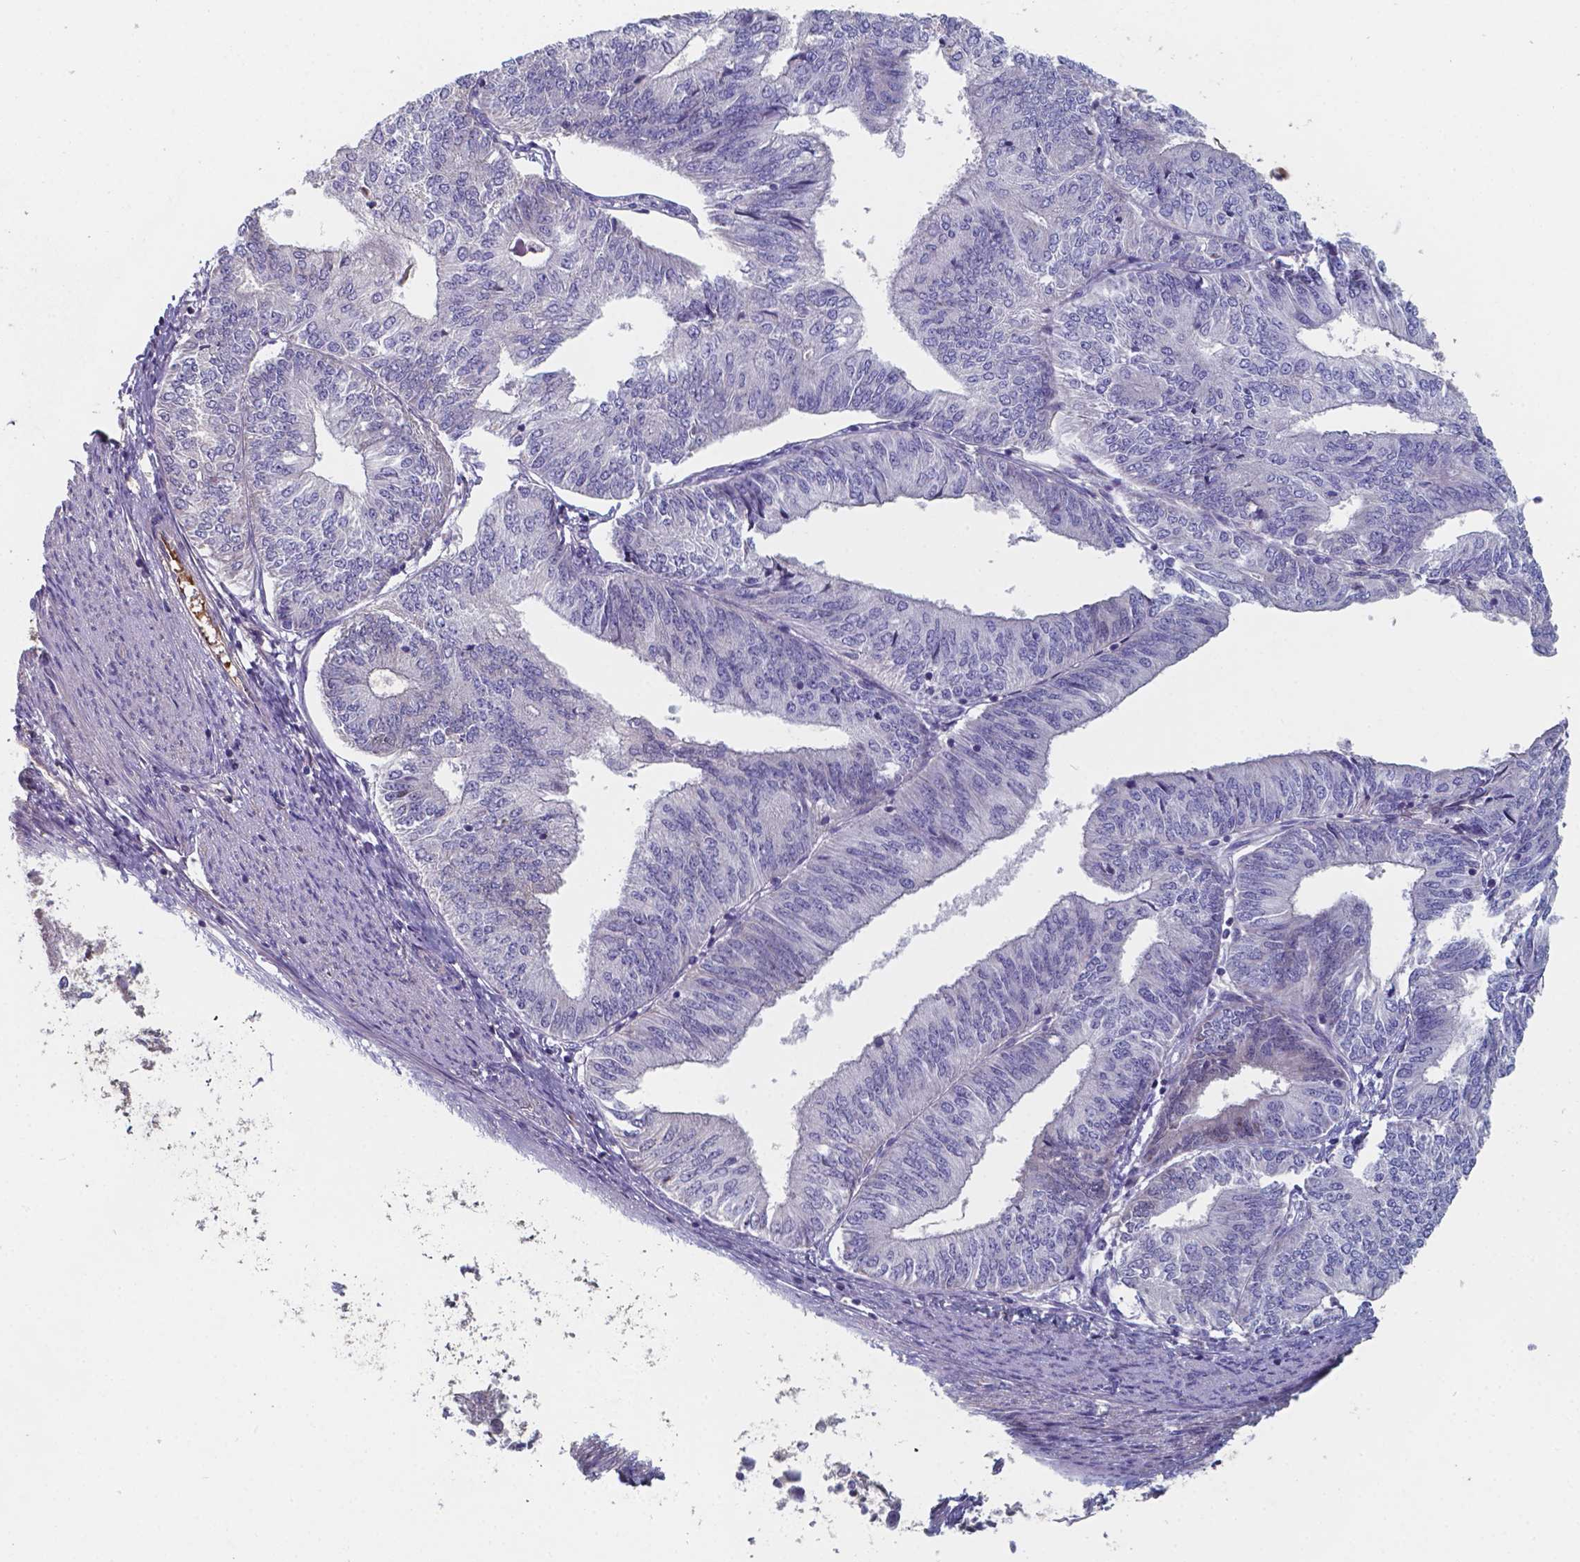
{"staining": {"intensity": "negative", "quantity": "none", "location": "none"}, "tissue": "endometrial cancer", "cell_type": "Tumor cells", "image_type": "cancer", "snomed": [{"axis": "morphology", "description": "Adenocarcinoma, NOS"}, {"axis": "topography", "description": "Endometrium"}], "caption": "An immunohistochemistry image of endometrial cancer (adenocarcinoma) is shown. There is no staining in tumor cells of endometrial cancer (adenocarcinoma).", "gene": "BTBD17", "patient": {"sex": "female", "age": 58}}